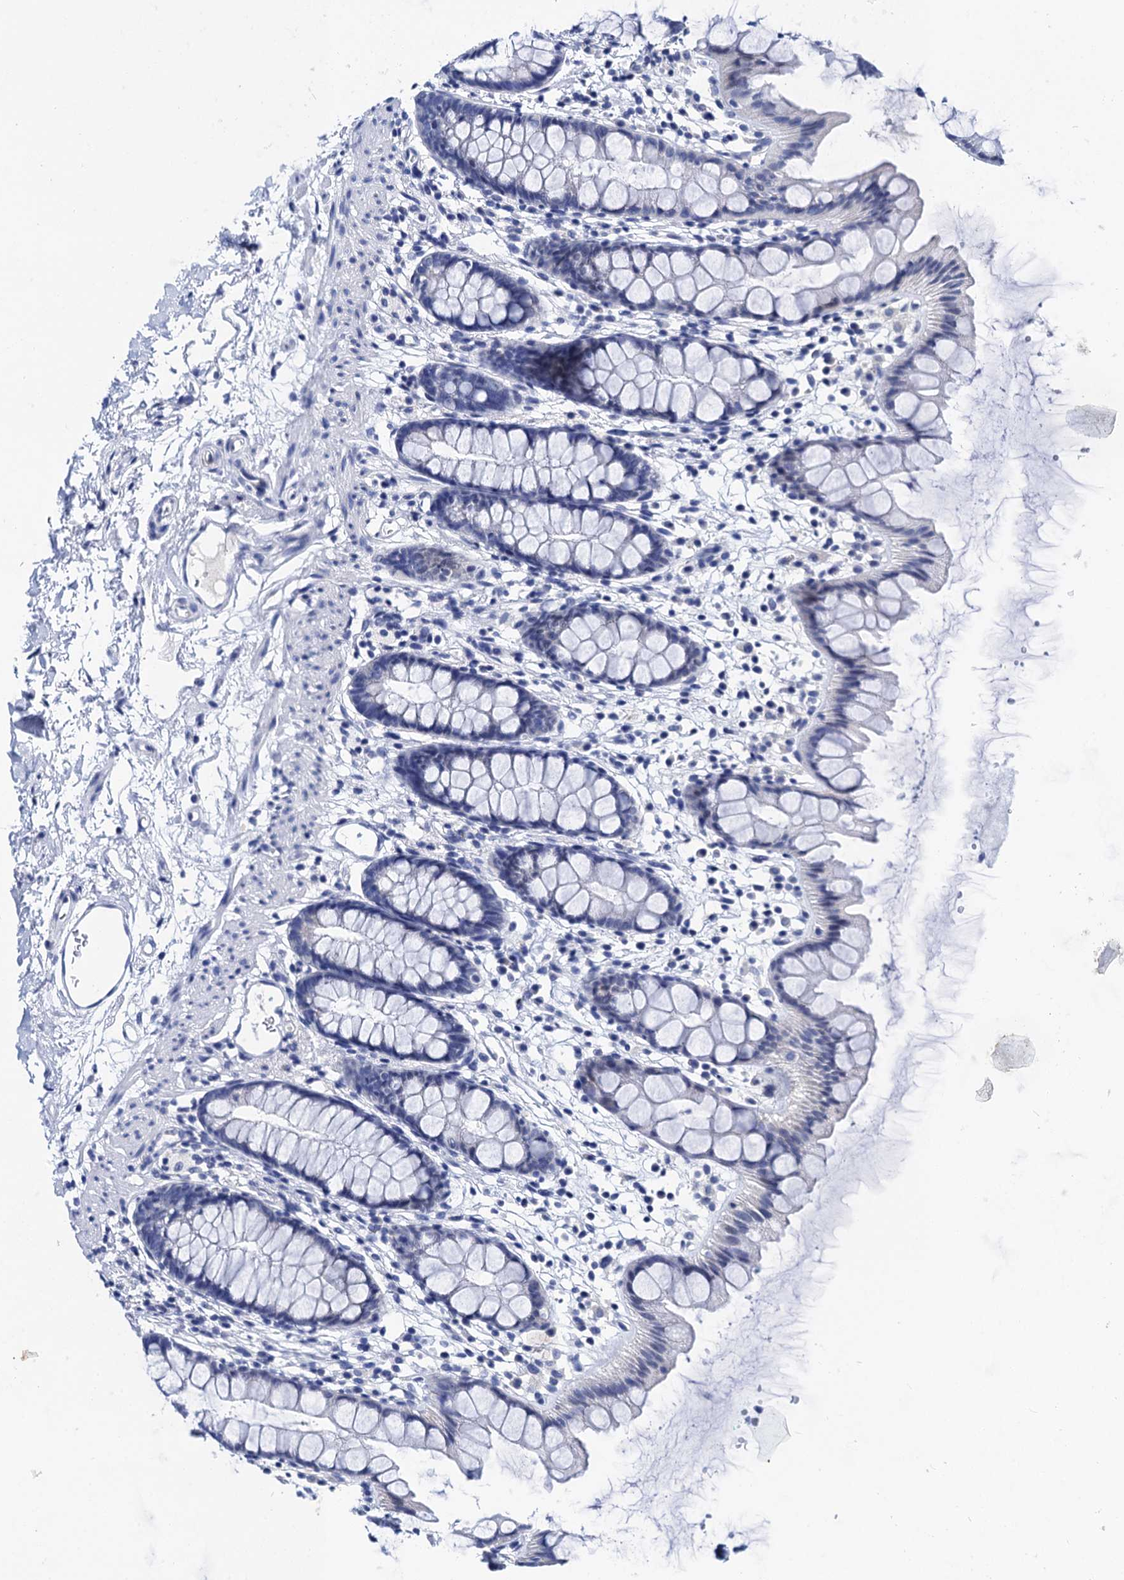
{"staining": {"intensity": "negative", "quantity": "none", "location": "none"}, "tissue": "rectum", "cell_type": "Glandular cells", "image_type": "normal", "snomed": [{"axis": "morphology", "description": "Normal tissue, NOS"}, {"axis": "topography", "description": "Rectum"}], "caption": "Protein analysis of unremarkable rectum exhibits no significant staining in glandular cells.", "gene": "LYPD3", "patient": {"sex": "female", "age": 65}}